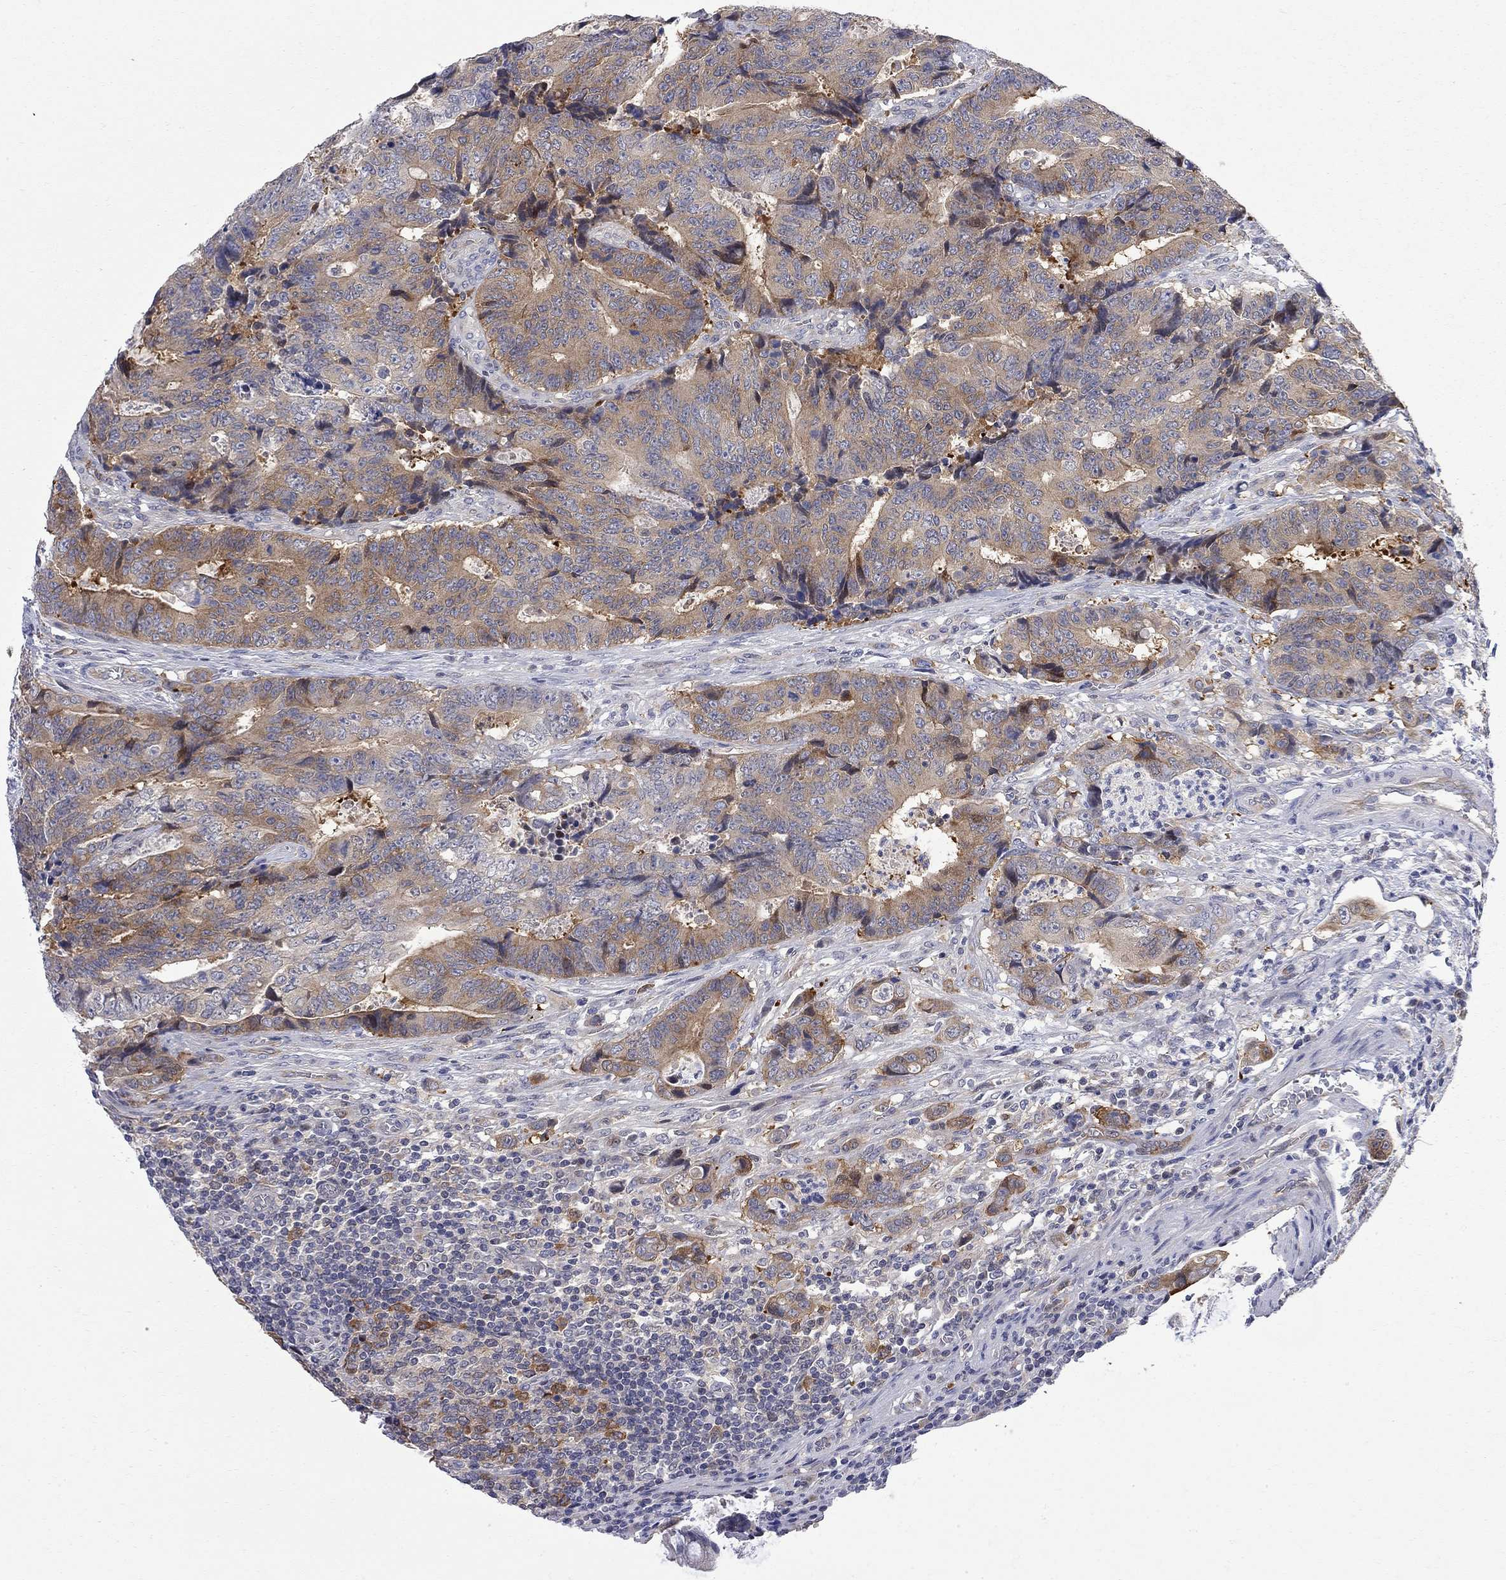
{"staining": {"intensity": "moderate", "quantity": ">75%", "location": "cytoplasmic/membranous"}, "tissue": "colorectal cancer", "cell_type": "Tumor cells", "image_type": "cancer", "snomed": [{"axis": "morphology", "description": "Adenocarcinoma, NOS"}, {"axis": "topography", "description": "Colon"}], "caption": "Immunohistochemistry (IHC) image of neoplastic tissue: human colorectal adenocarcinoma stained using immunohistochemistry displays medium levels of moderate protein expression localized specifically in the cytoplasmic/membranous of tumor cells, appearing as a cytoplasmic/membranous brown color.", "gene": "GALNT8", "patient": {"sex": "female", "age": 48}}